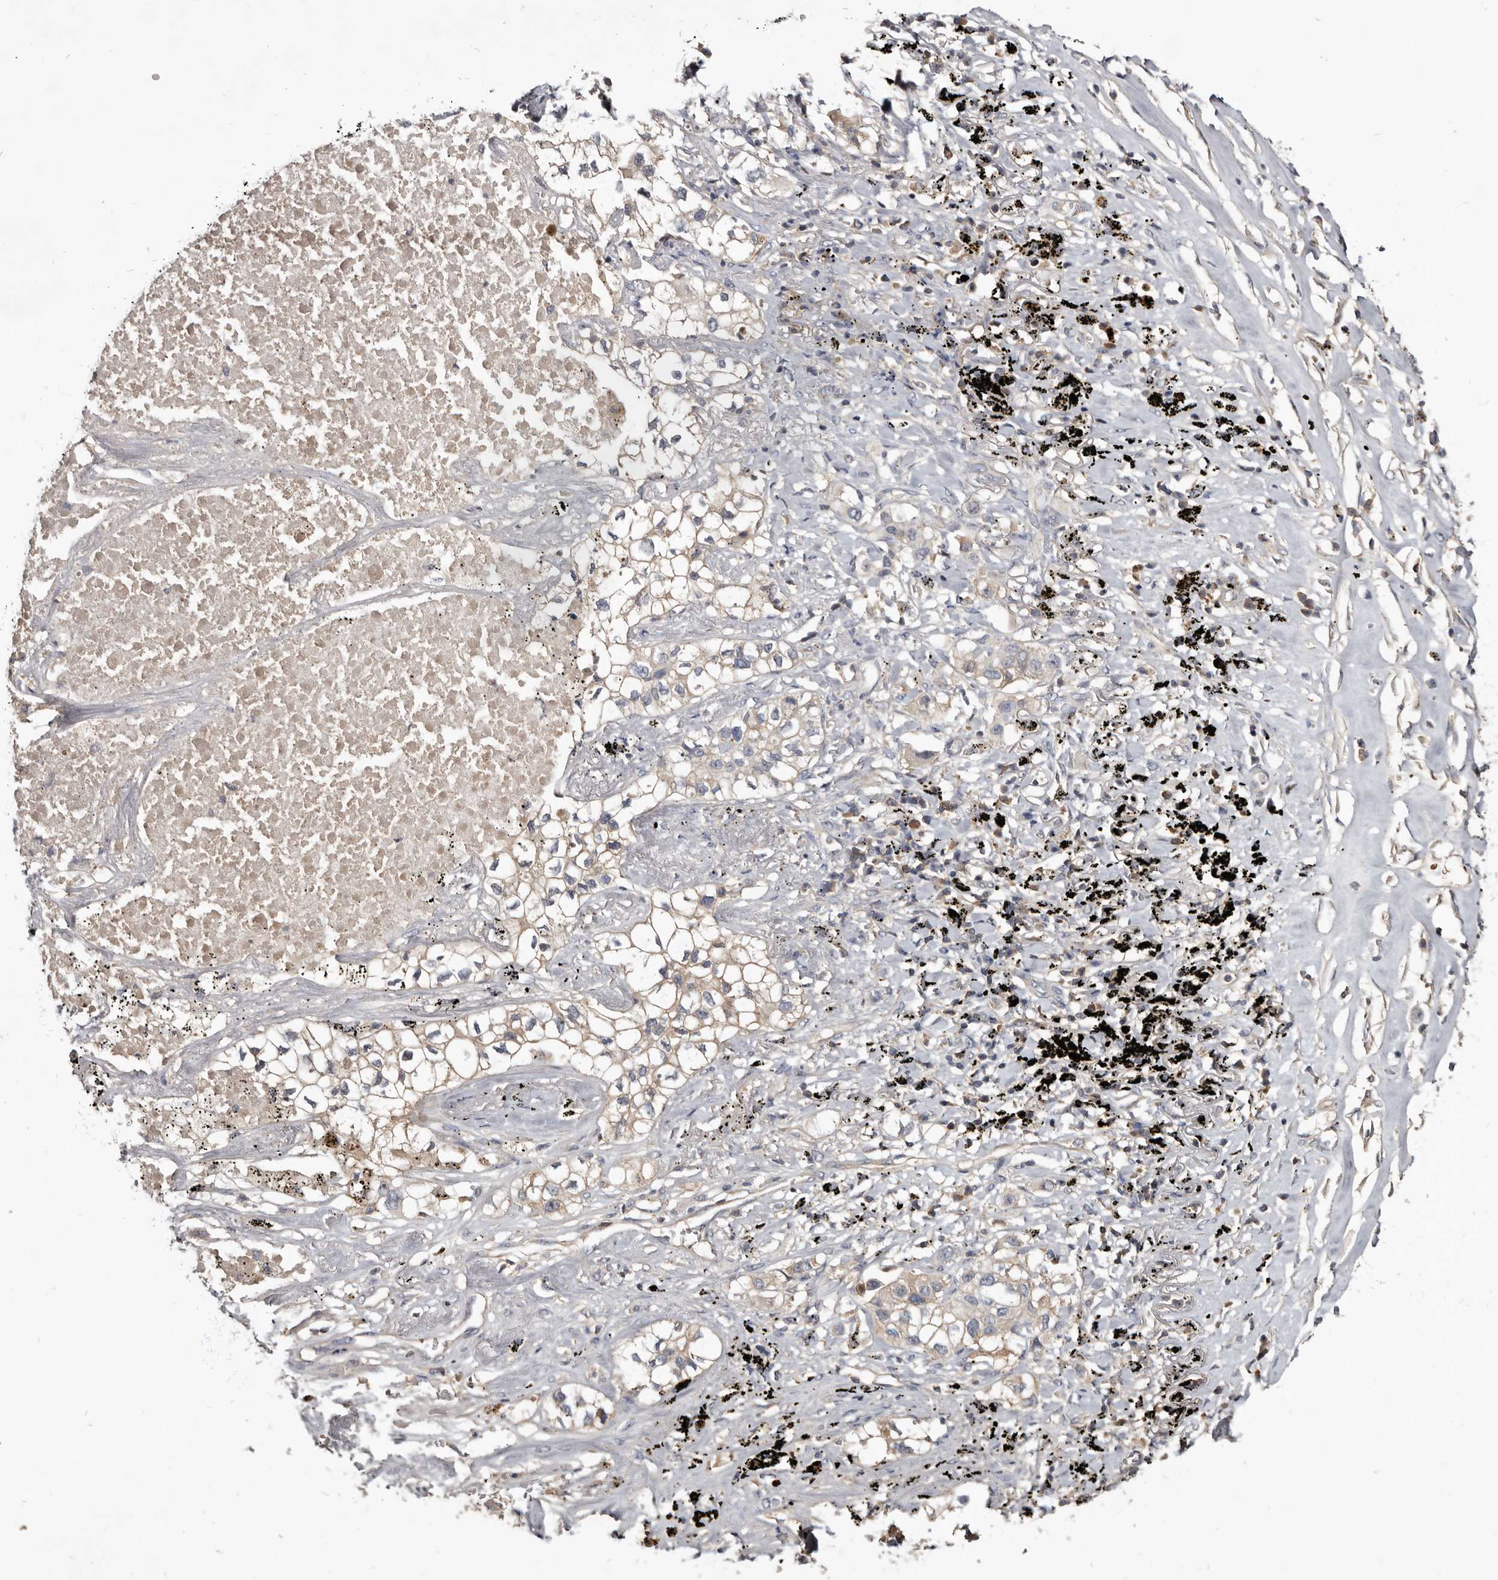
{"staining": {"intensity": "weak", "quantity": "25%-75%", "location": "cytoplasmic/membranous"}, "tissue": "lung cancer", "cell_type": "Tumor cells", "image_type": "cancer", "snomed": [{"axis": "morphology", "description": "Adenocarcinoma, NOS"}, {"axis": "topography", "description": "Lung"}], "caption": "DAB immunohistochemical staining of human lung cancer (adenocarcinoma) reveals weak cytoplasmic/membranous protein positivity in approximately 25%-75% of tumor cells.", "gene": "TTC39A", "patient": {"sex": "male", "age": 63}}